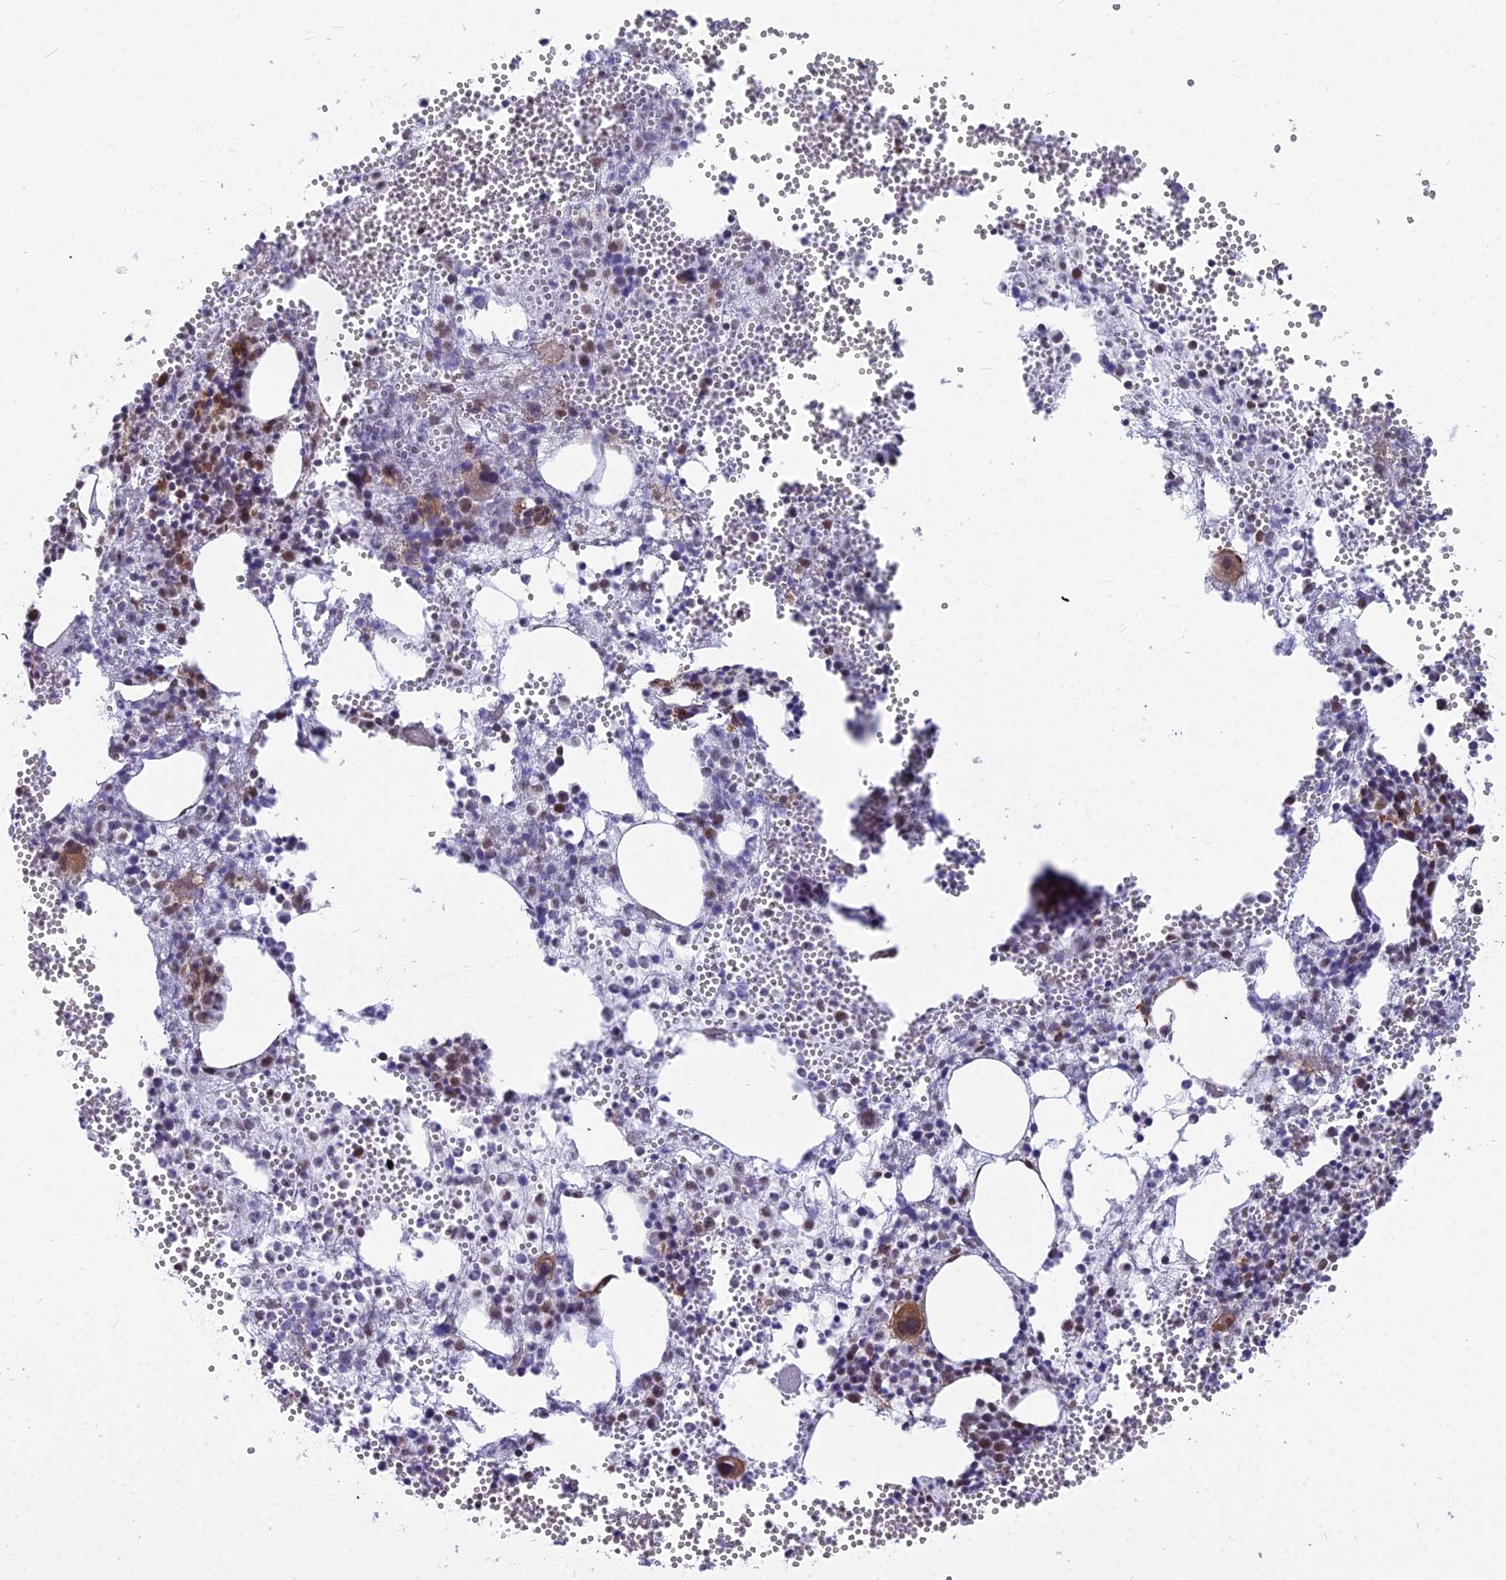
{"staining": {"intensity": "moderate", "quantity": "<25%", "location": "nuclear"}, "tissue": "bone marrow", "cell_type": "Hematopoietic cells", "image_type": "normal", "snomed": [{"axis": "morphology", "description": "Normal tissue, NOS"}, {"axis": "topography", "description": "Bone marrow"}], "caption": "This micrograph demonstrates unremarkable bone marrow stained with immunohistochemistry (IHC) to label a protein in brown. The nuclear of hematopoietic cells show moderate positivity for the protein. Nuclei are counter-stained blue.", "gene": "YJU2", "patient": {"sex": "female", "age": 77}}